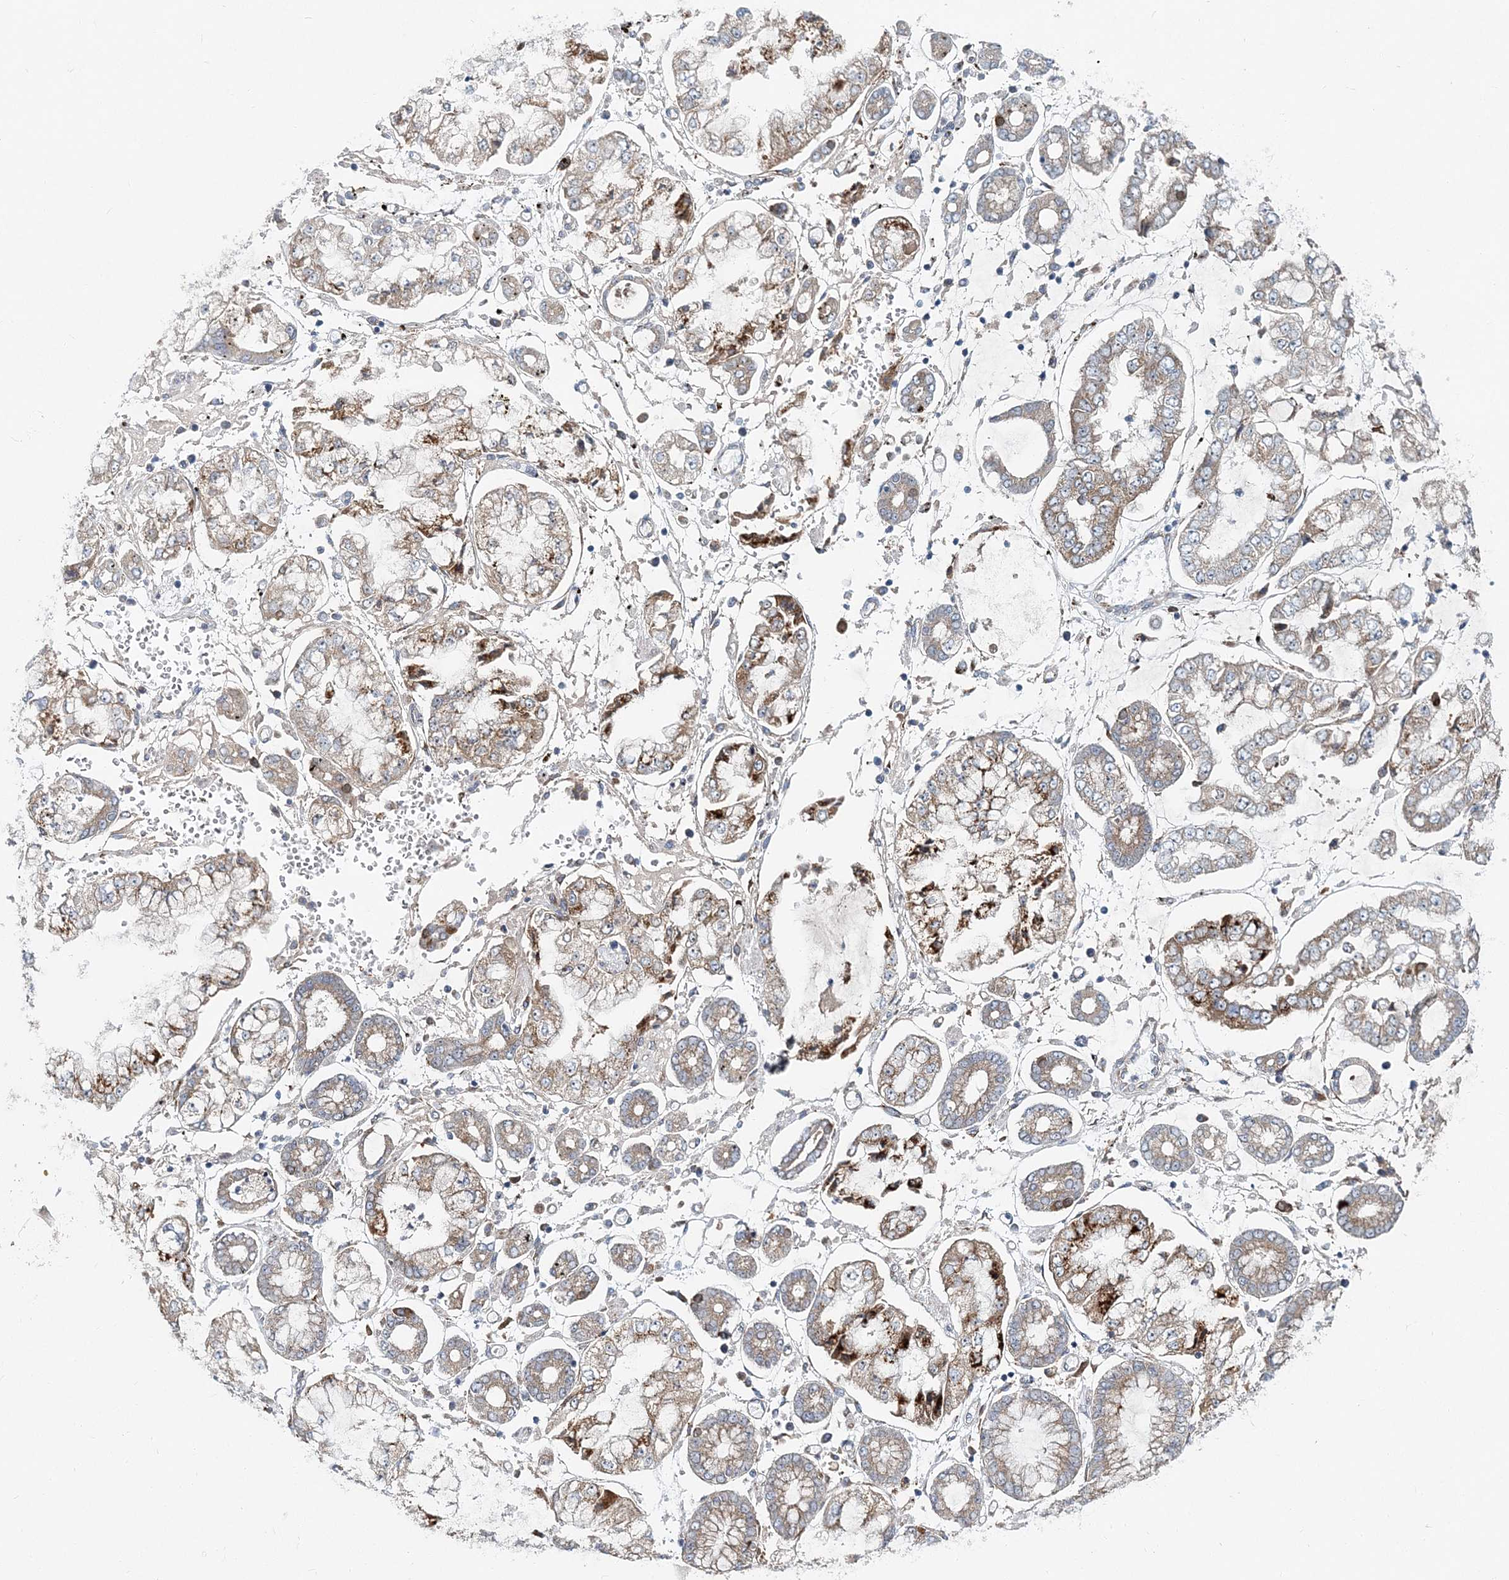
{"staining": {"intensity": "weak", "quantity": "25%-75%", "location": "cytoplasmic/membranous"}, "tissue": "stomach cancer", "cell_type": "Tumor cells", "image_type": "cancer", "snomed": [{"axis": "morphology", "description": "Adenocarcinoma, NOS"}, {"axis": "topography", "description": "Stomach"}], "caption": "About 25%-75% of tumor cells in human stomach cancer exhibit weak cytoplasmic/membranous protein staining as visualized by brown immunohistochemical staining.", "gene": "NBAS", "patient": {"sex": "male", "age": 76}}